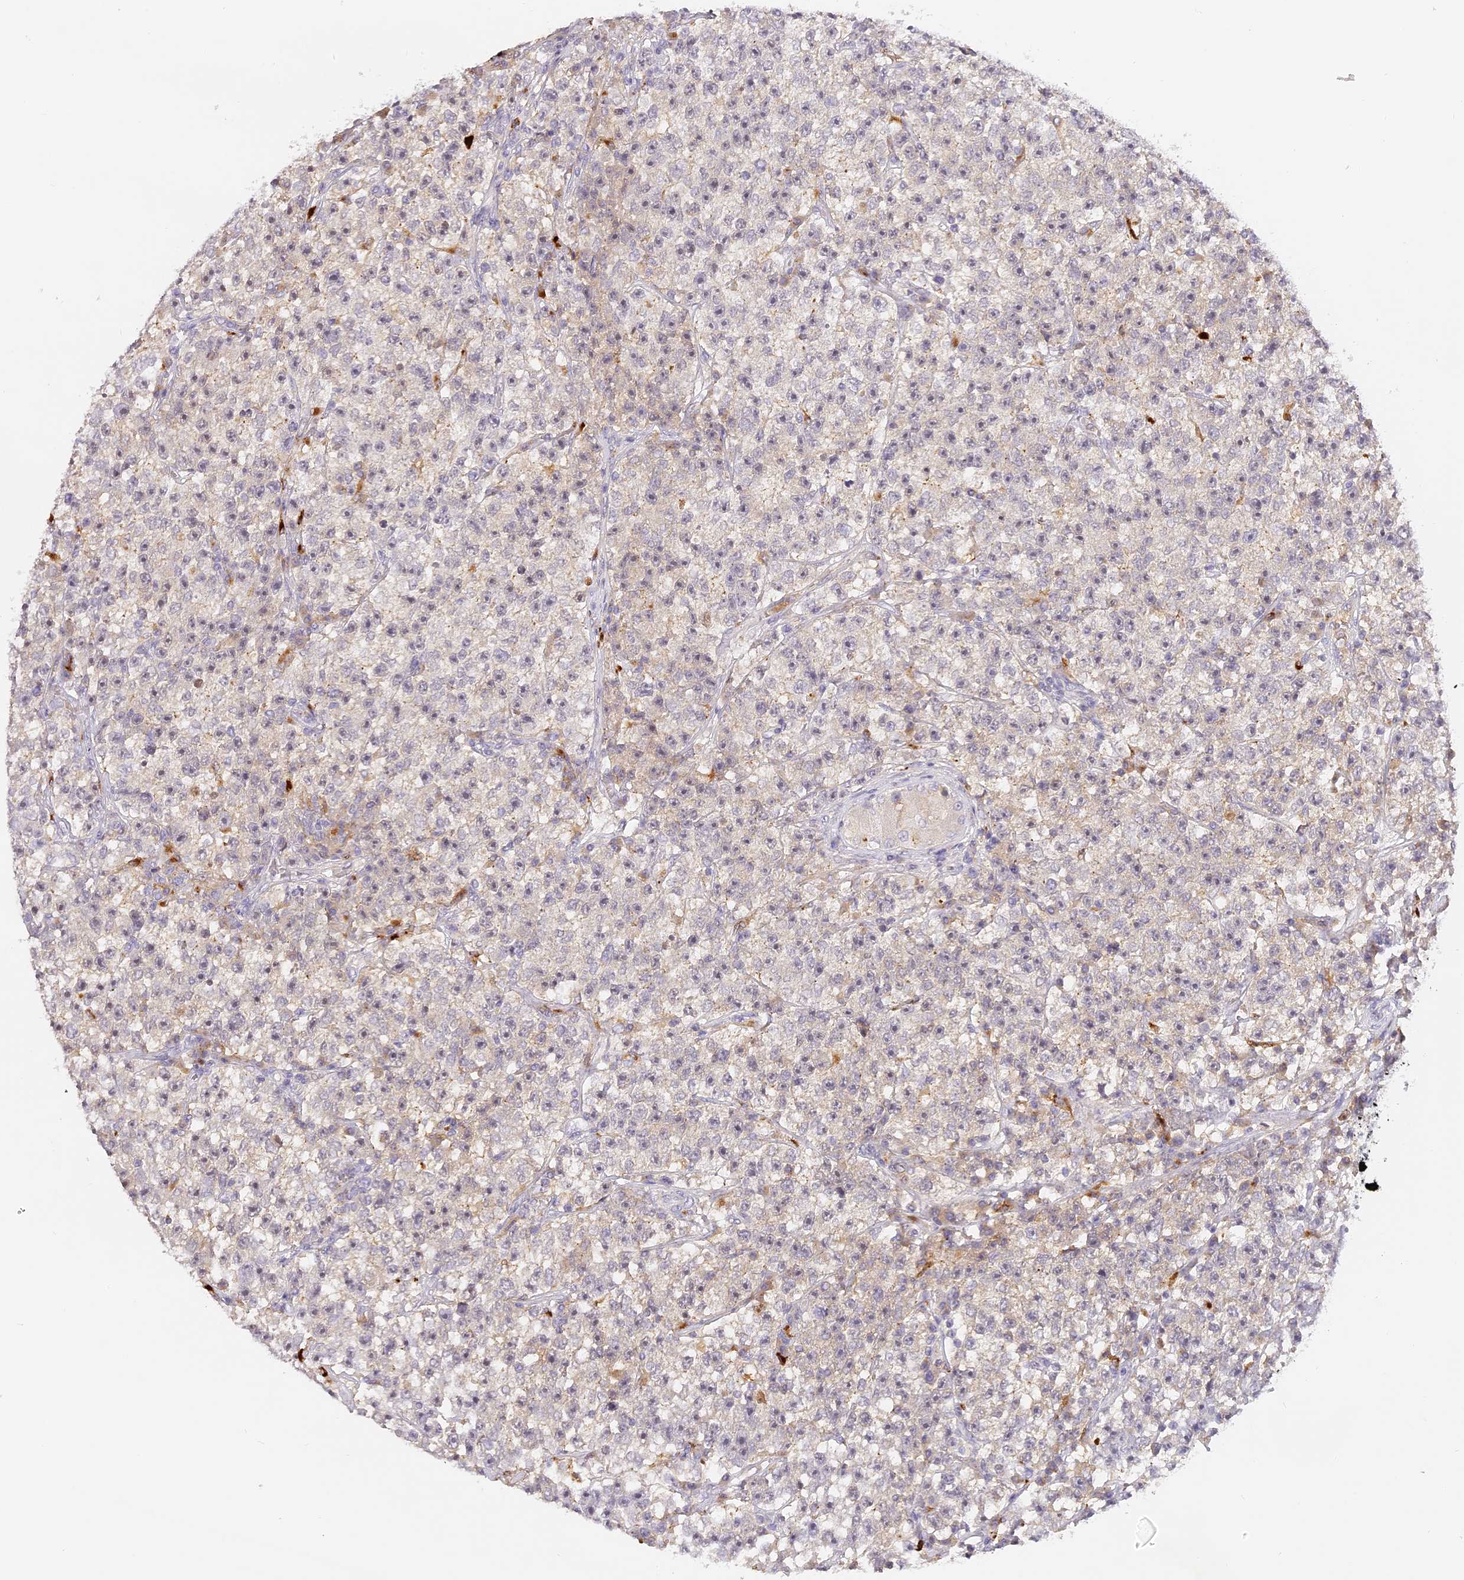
{"staining": {"intensity": "negative", "quantity": "none", "location": "none"}, "tissue": "testis cancer", "cell_type": "Tumor cells", "image_type": "cancer", "snomed": [{"axis": "morphology", "description": "Seminoma, NOS"}, {"axis": "topography", "description": "Testis"}], "caption": "IHC photomicrograph of testis seminoma stained for a protein (brown), which shows no positivity in tumor cells. (DAB IHC, high magnification).", "gene": "ELL3", "patient": {"sex": "male", "age": 22}}